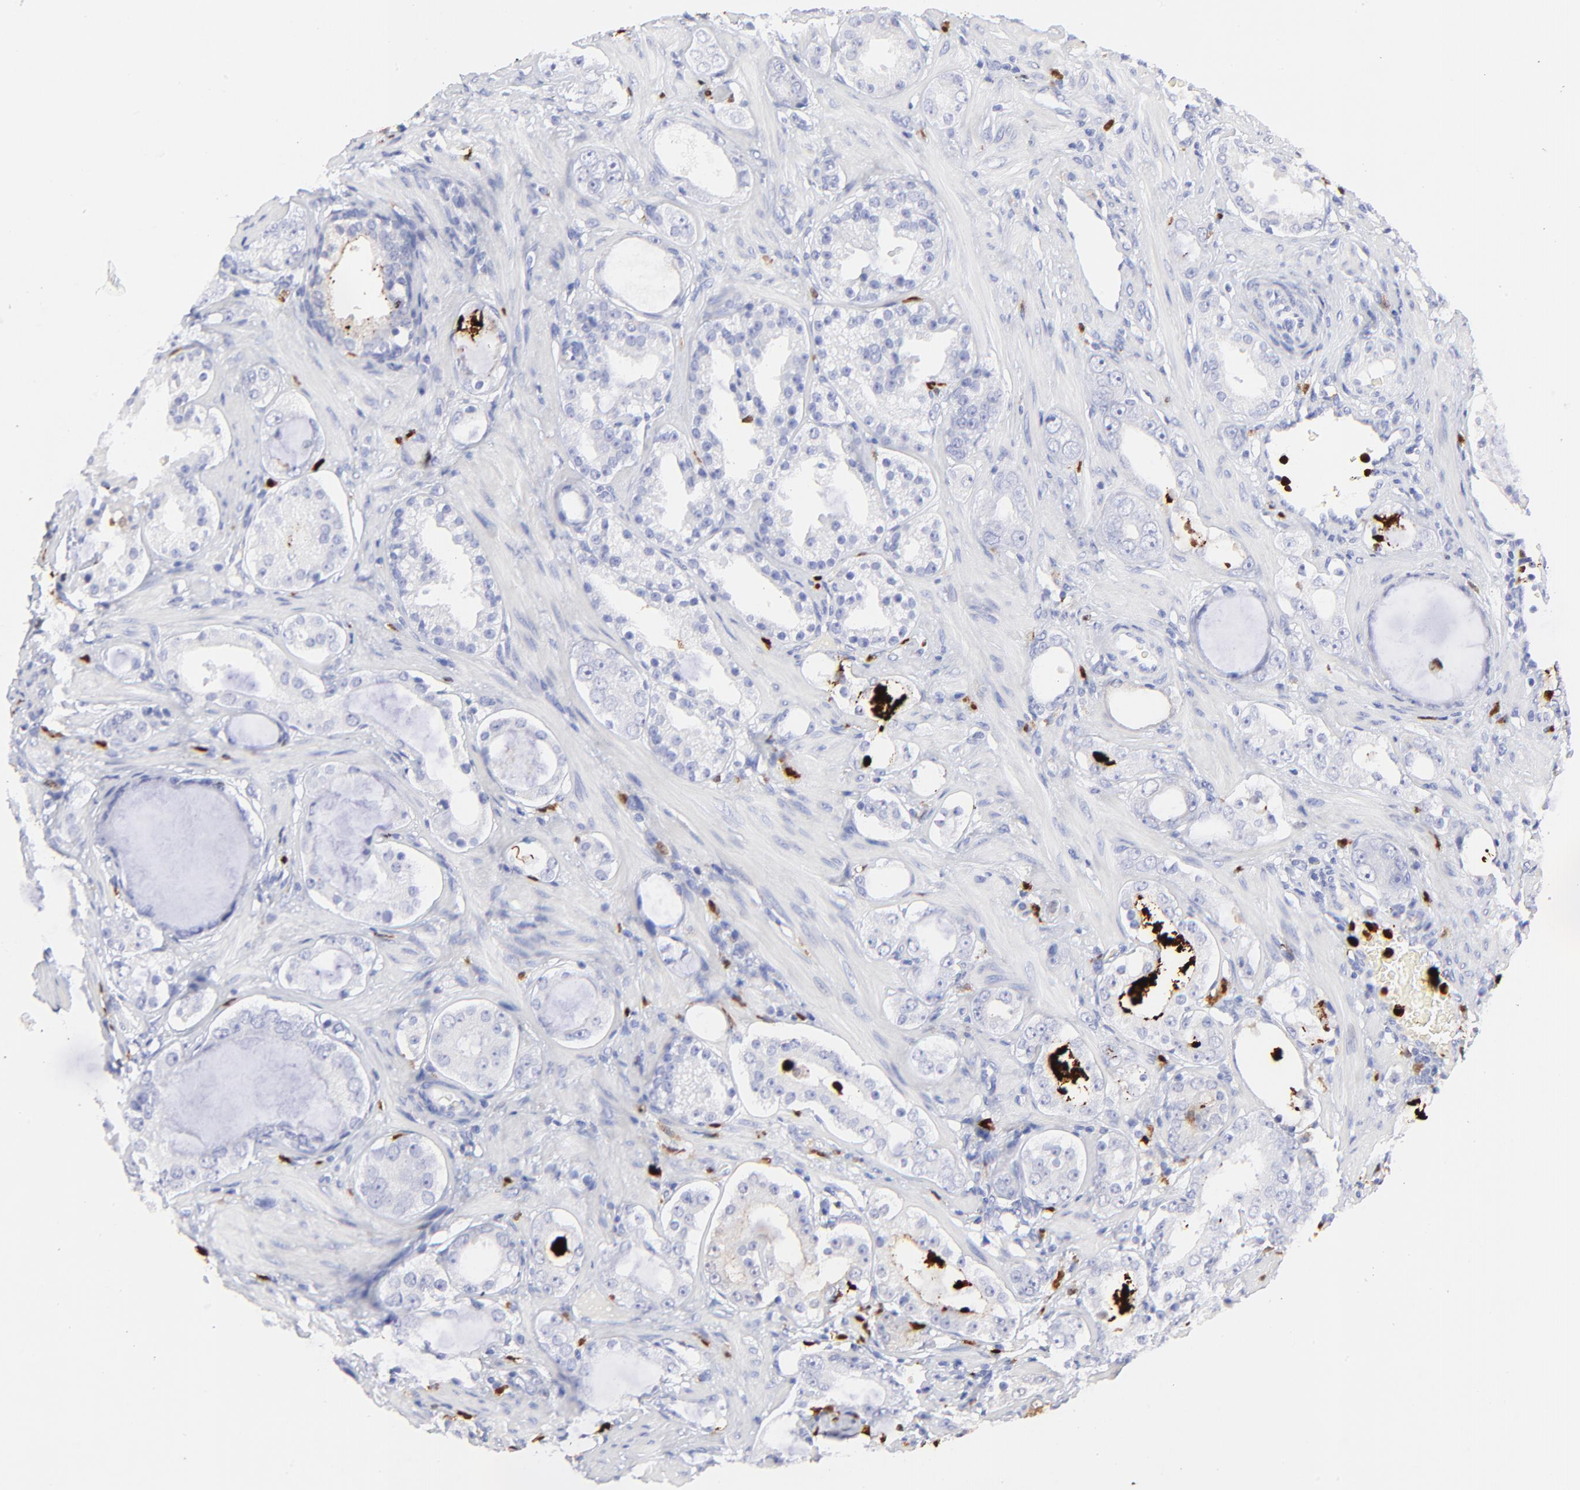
{"staining": {"intensity": "negative", "quantity": "none", "location": "none"}, "tissue": "prostate cancer", "cell_type": "Tumor cells", "image_type": "cancer", "snomed": [{"axis": "morphology", "description": "Adenocarcinoma, Medium grade"}, {"axis": "topography", "description": "Prostate"}], "caption": "Immunohistochemistry micrograph of human prostate cancer stained for a protein (brown), which exhibits no positivity in tumor cells.", "gene": "S100A12", "patient": {"sex": "male", "age": 73}}